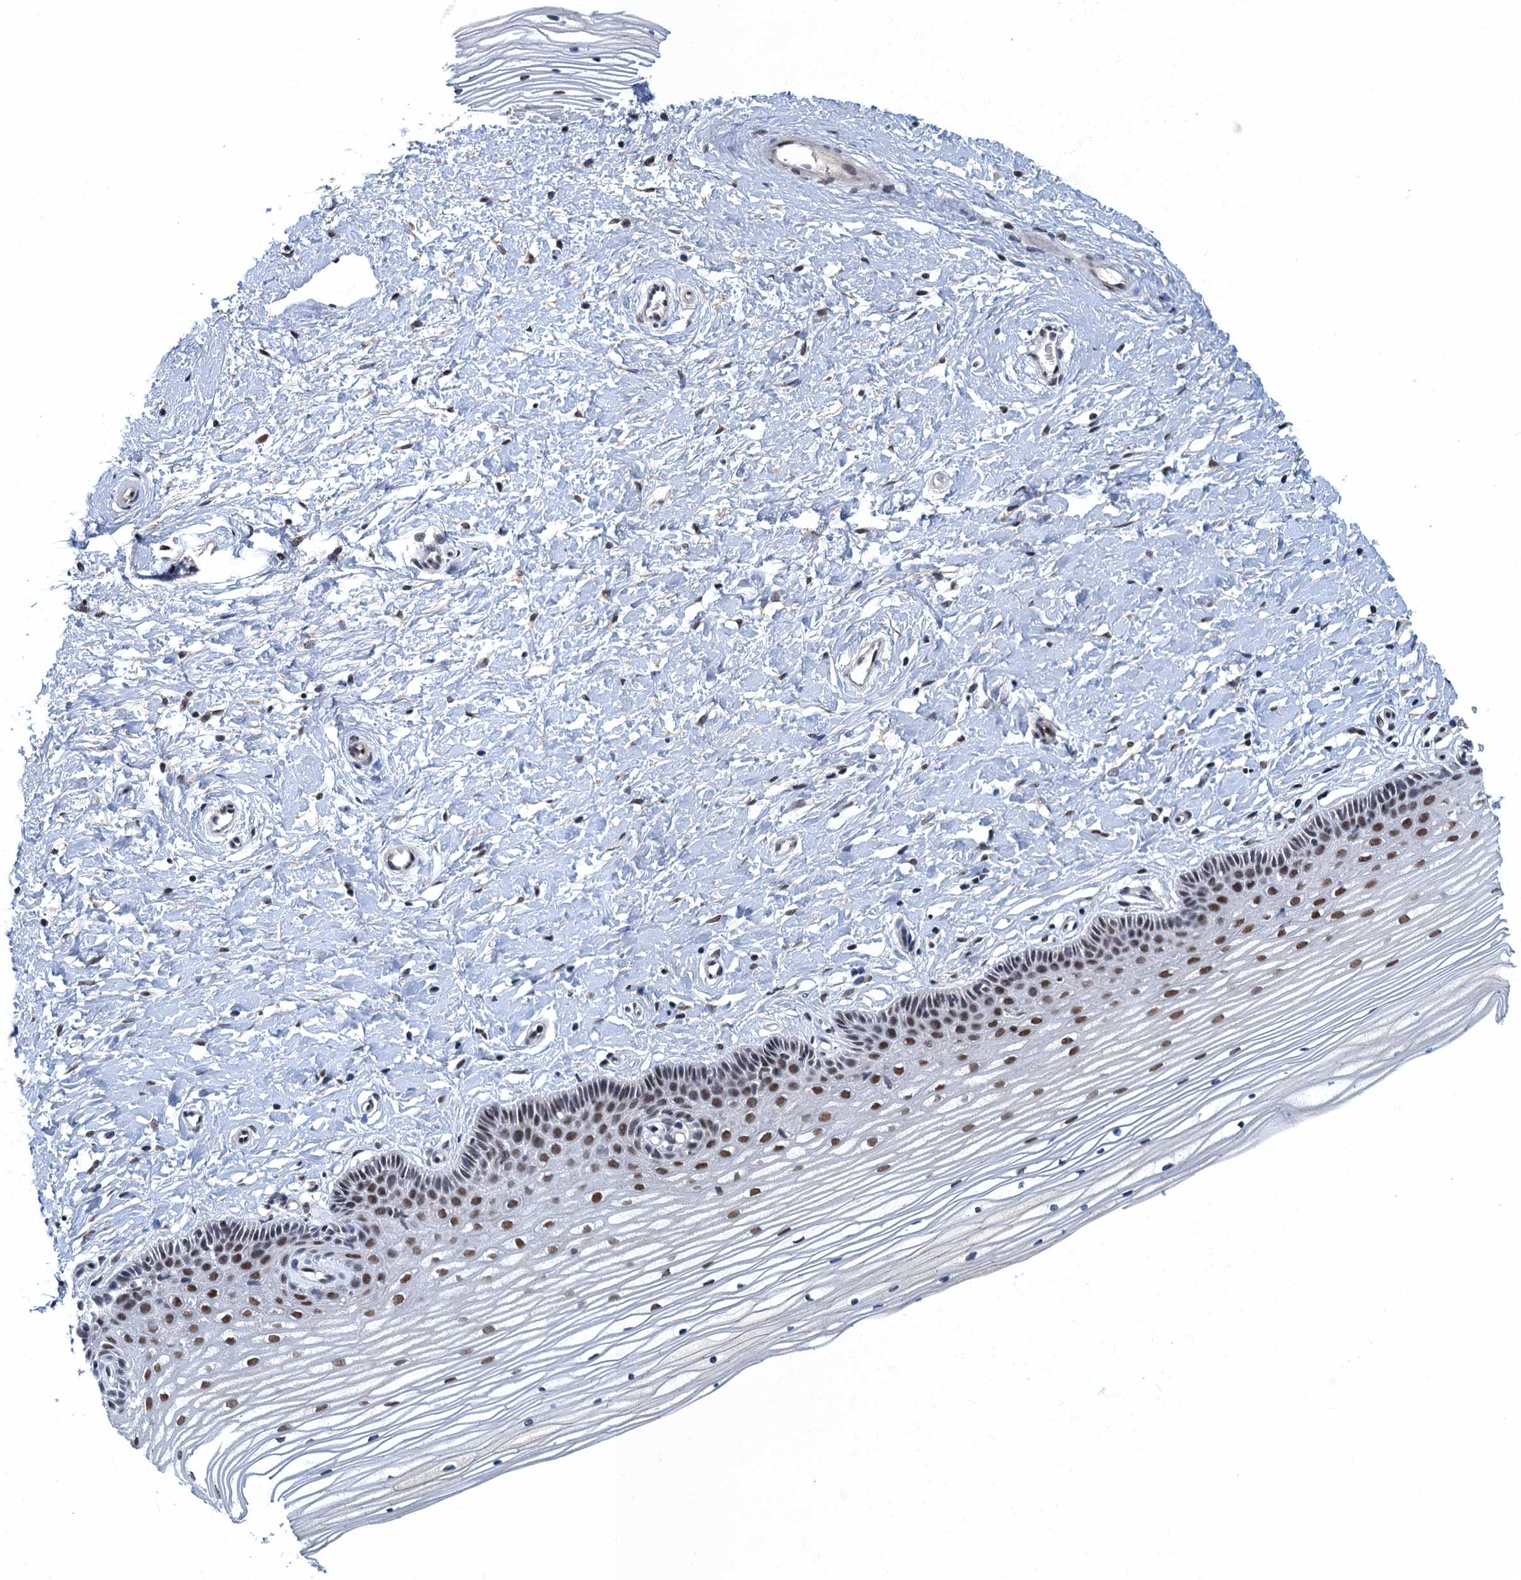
{"staining": {"intensity": "moderate", "quantity": "25%-75%", "location": "nuclear"}, "tissue": "vagina", "cell_type": "Squamous epithelial cells", "image_type": "normal", "snomed": [{"axis": "morphology", "description": "Normal tissue, NOS"}, {"axis": "topography", "description": "Vagina"}, {"axis": "topography", "description": "Cervix"}], "caption": "Immunohistochemical staining of normal human vagina exhibits 25%-75% levels of moderate nuclear protein expression in about 25%-75% of squamous epithelial cells.", "gene": "GADL1", "patient": {"sex": "female", "age": 40}}